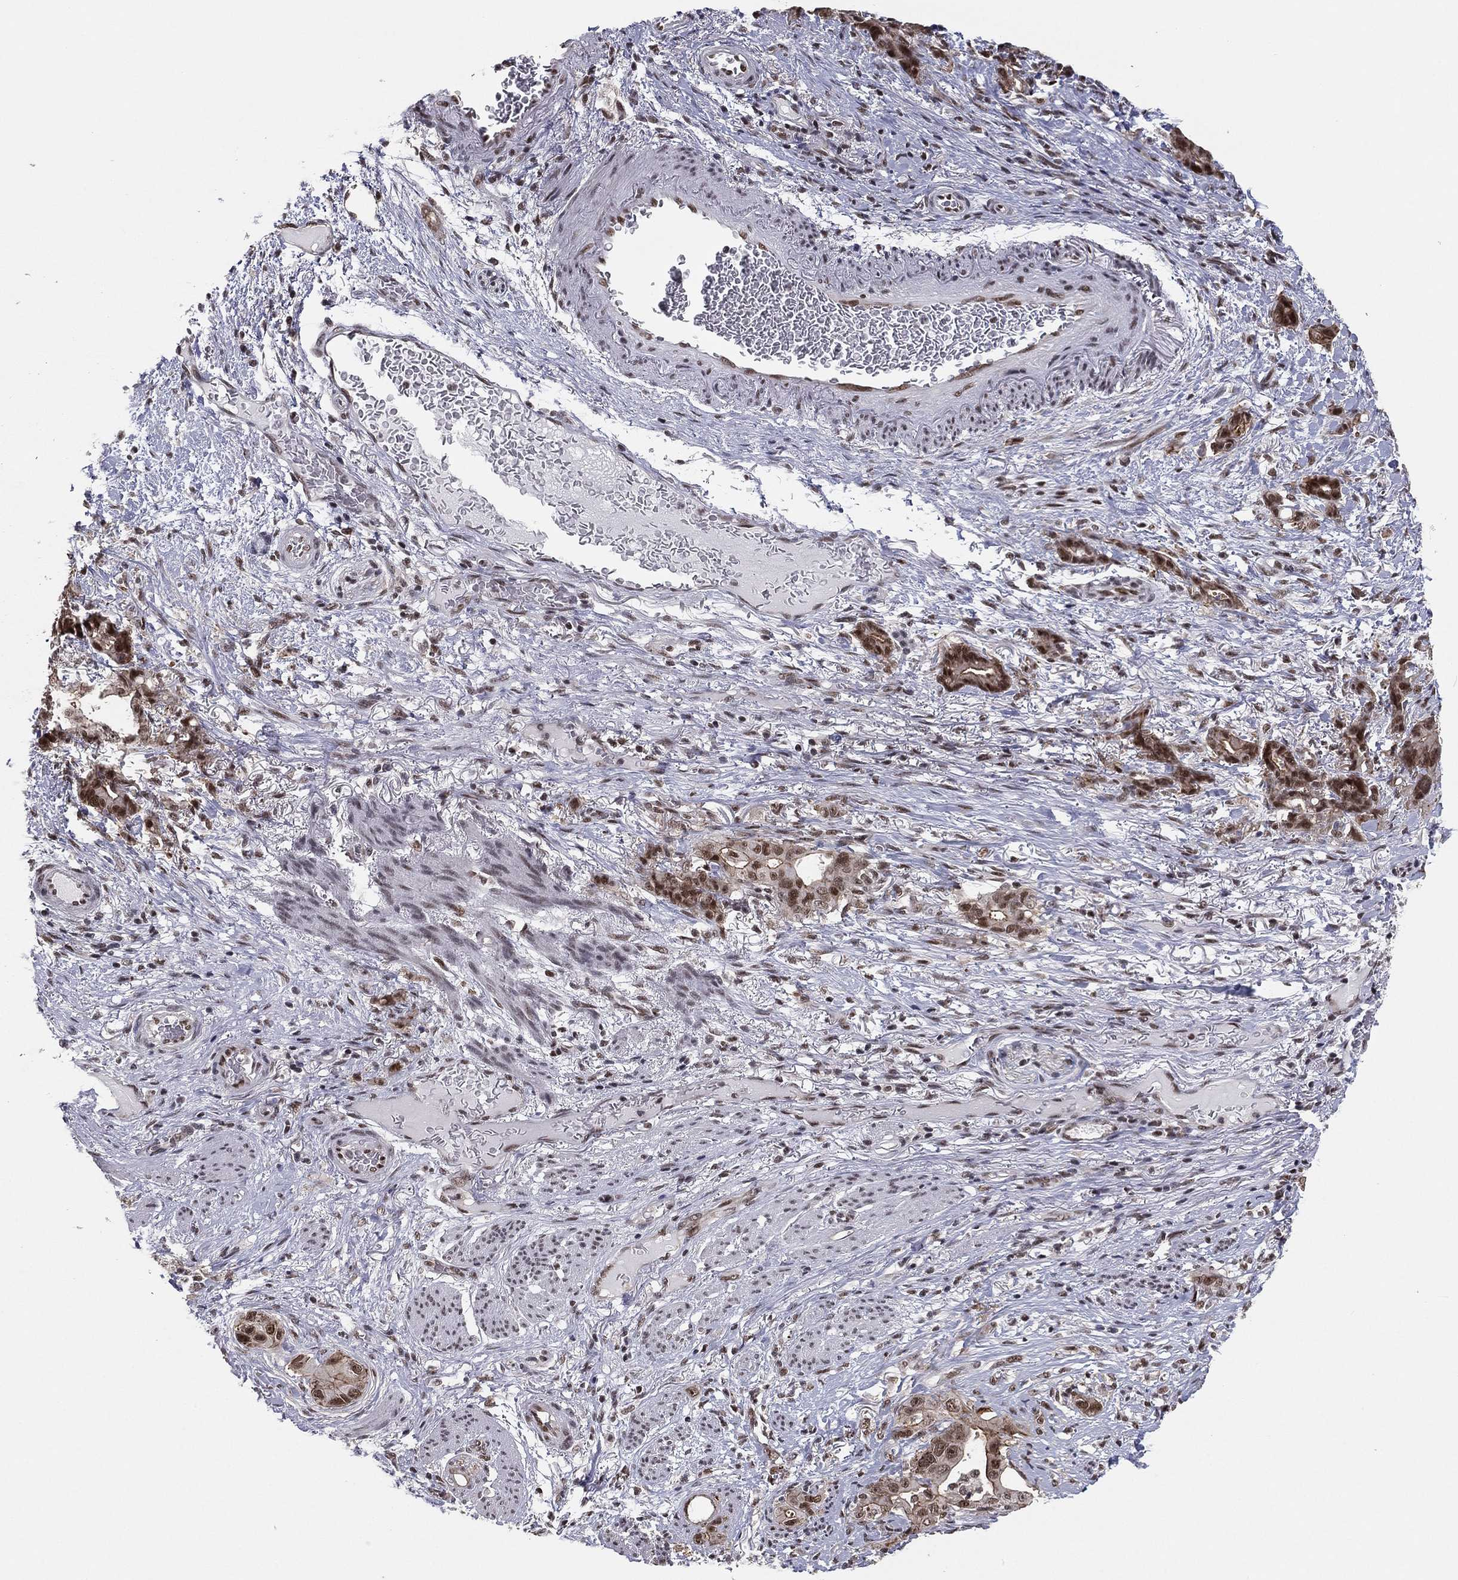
{"staining": {"intensity": "strong", "quantity": "25%-75%", "location": "nuclear"}, "tissue": "stomach cancer", "cell_type": "Tumor cells", "image_type": "cancer", "snomed": [{"axis": "morphology", "description": "Normal tissue, NOS"}, {"axis": "morphology", "description": "Adenocarcinoma, NOS"}, {"axis": "topography", "description": "Esophagus"}, {"axis": "topography", "description": "Stomach, upper"}], "caption": "Immunohistochemistry micrograph of neoplastic tissue: stomach cancer (adenocarcinoma) stained using immunohistochemistry exhibits high levels of strong protein expression localized specifically in the nuclear of tumor cells, appearing as a nuclear brown color.", "gene": "GPALPP1", "patient": {"sex": "male", "age": 62}}